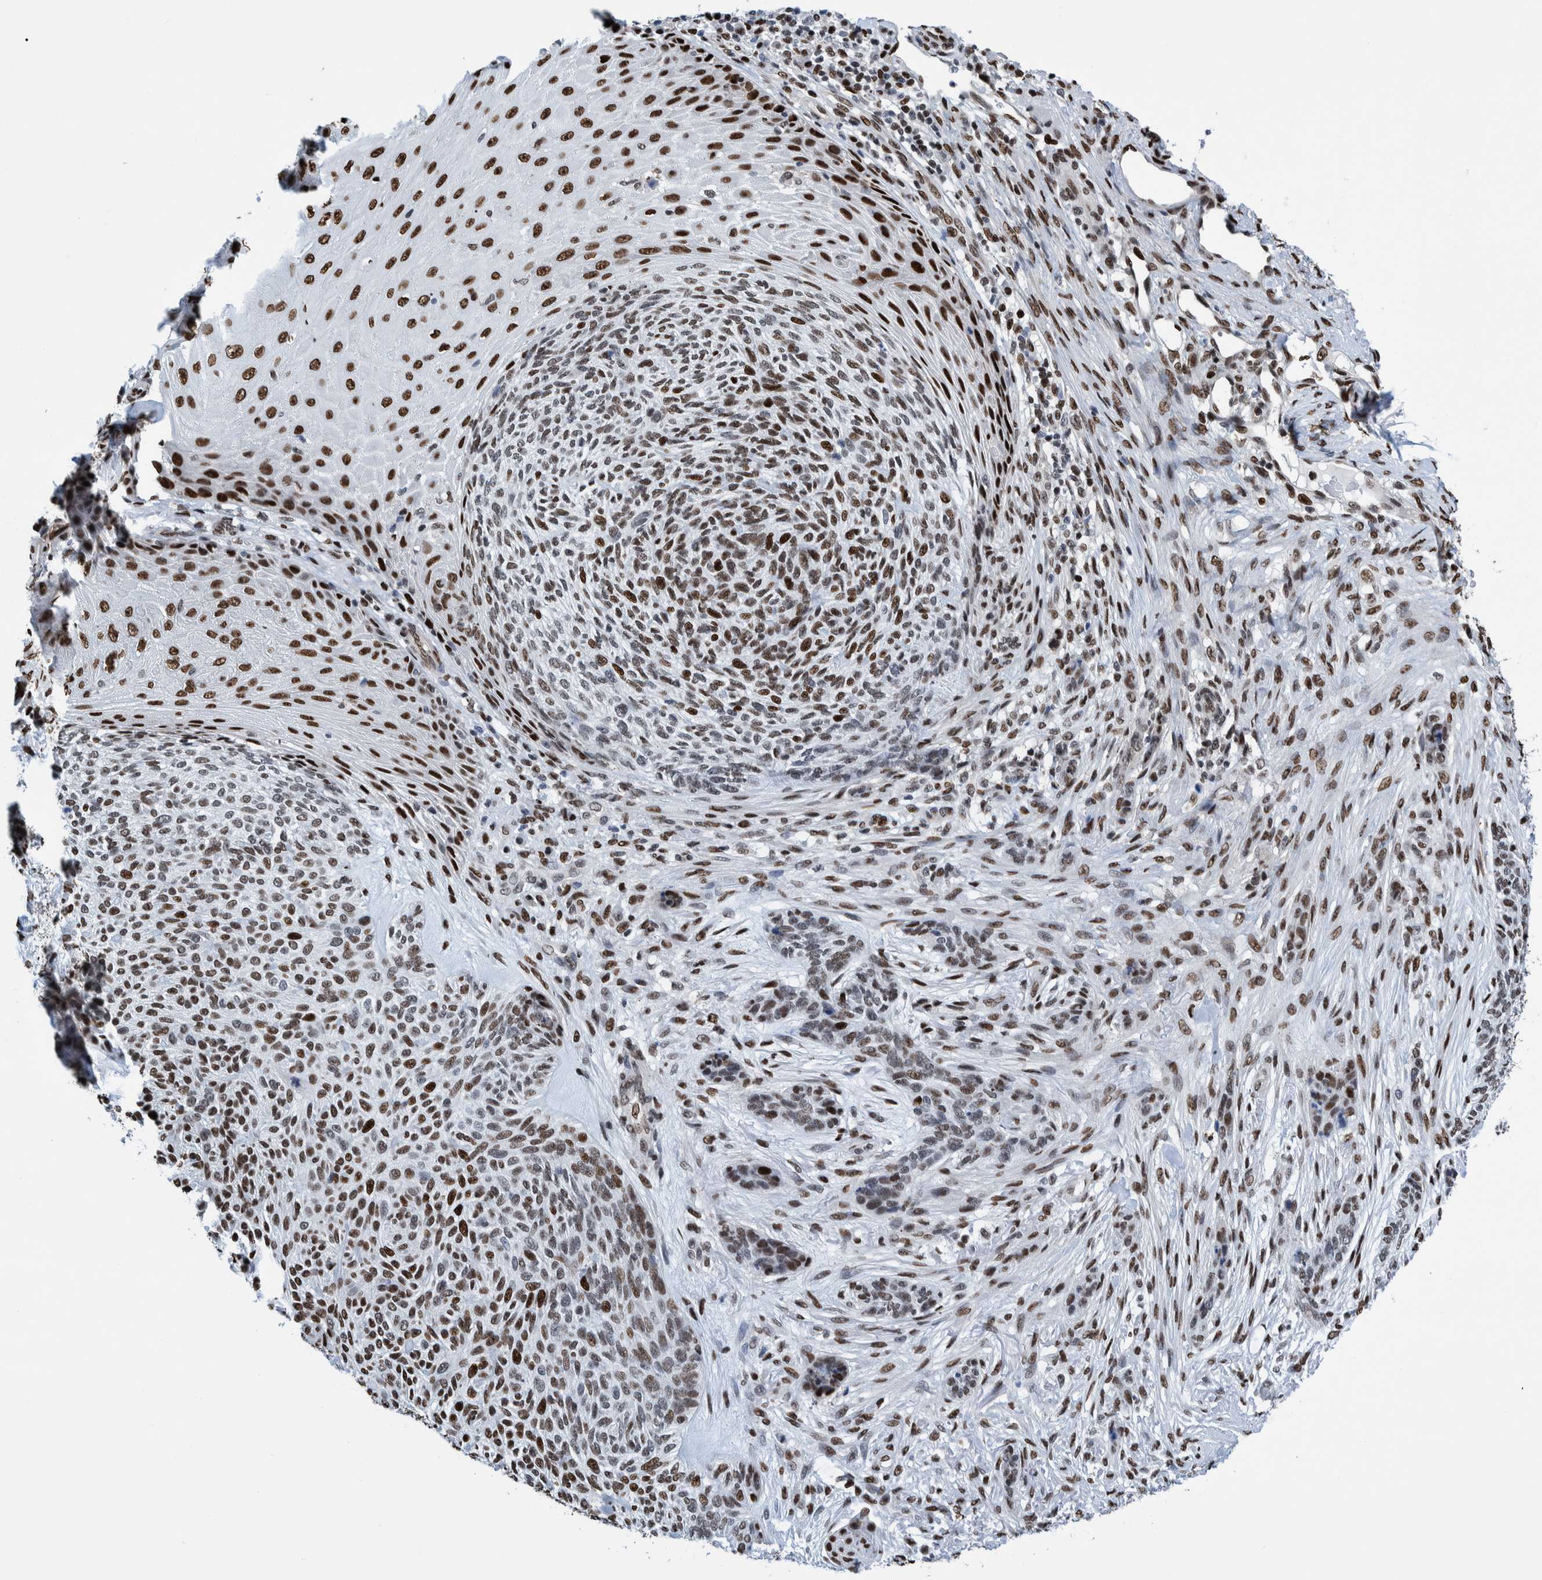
{"staining": {"intensity": "strong", "quantity": "25%-75%", "location": "nuclear"}, "tissue": "skin cancer", "cell_type": "Tumor cells", "image_type": "cancer", "snomed": [{"axis": "morphology", "description": "Basal cell carcinoma"}, {"axis": "topography", "description": "Skin"}], "caption": "Strong nuclear expression for a protein is present in approximately 25%-75% of tumor cells of basal cell carcinoma (skin) using immunohistochemistry.", "gene": "HEATR9", "patient": {"sex": "male", "age": 55}}